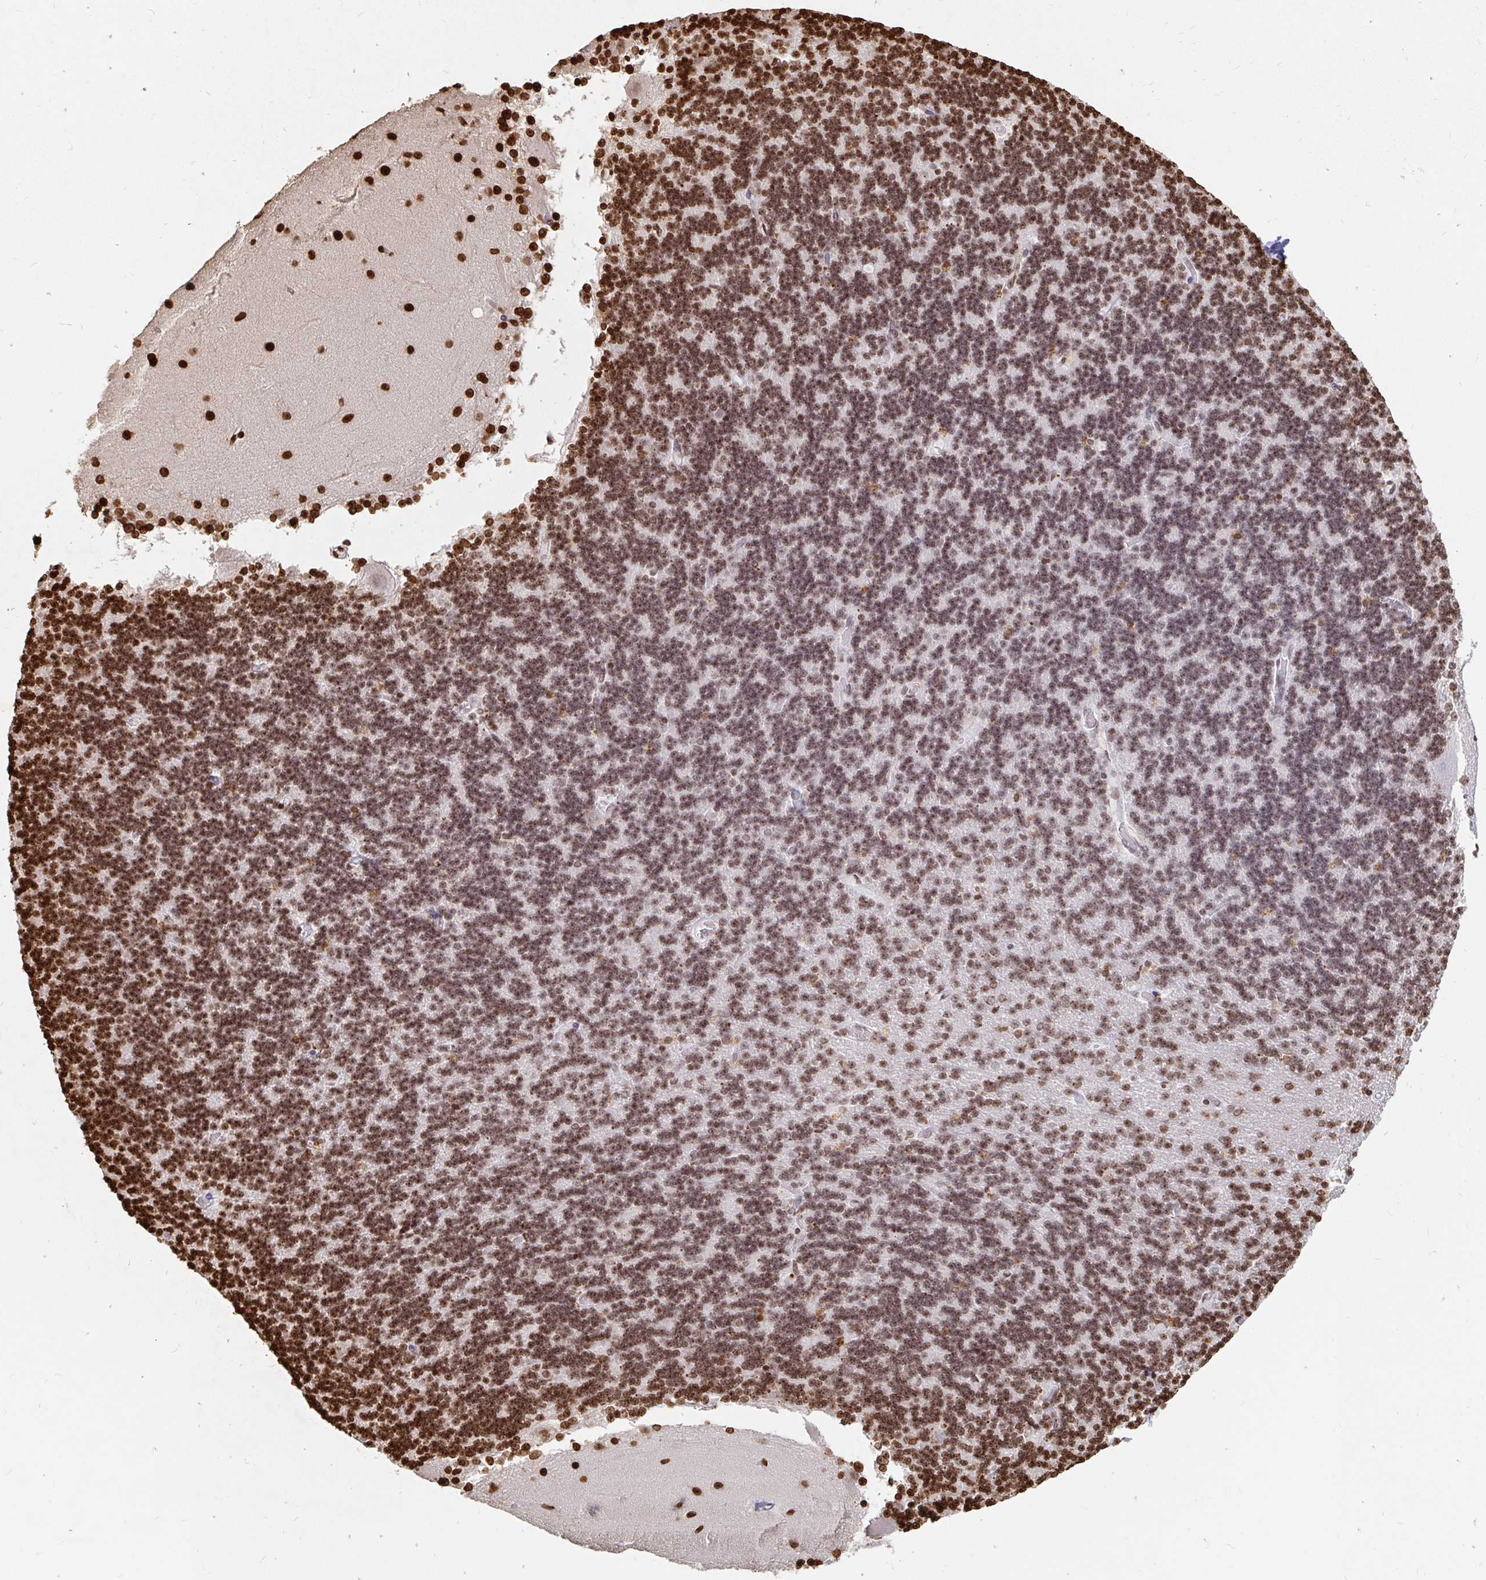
{"staining": {"intensity": "strong", "quantity": ">75%", "location": "nuclear"}, "tissue": "cerebellum", "cell_type": "Cells in granular layer", "image_type": "normal", "snomed": [{"axis": "morphology", "description": "Normal tissue, NOS"}, {"axis": "topography", "description": "Cerebellum"}], "caption": "DAB immunohistochemical staining of benign human cerebellum exhibits strong nuclear protein expression in approximately >75% of cells in granular layer. Nuclei are stained in blue.", "gene": "H2BC5", "patient": {"sex": "female", "age": 54}}